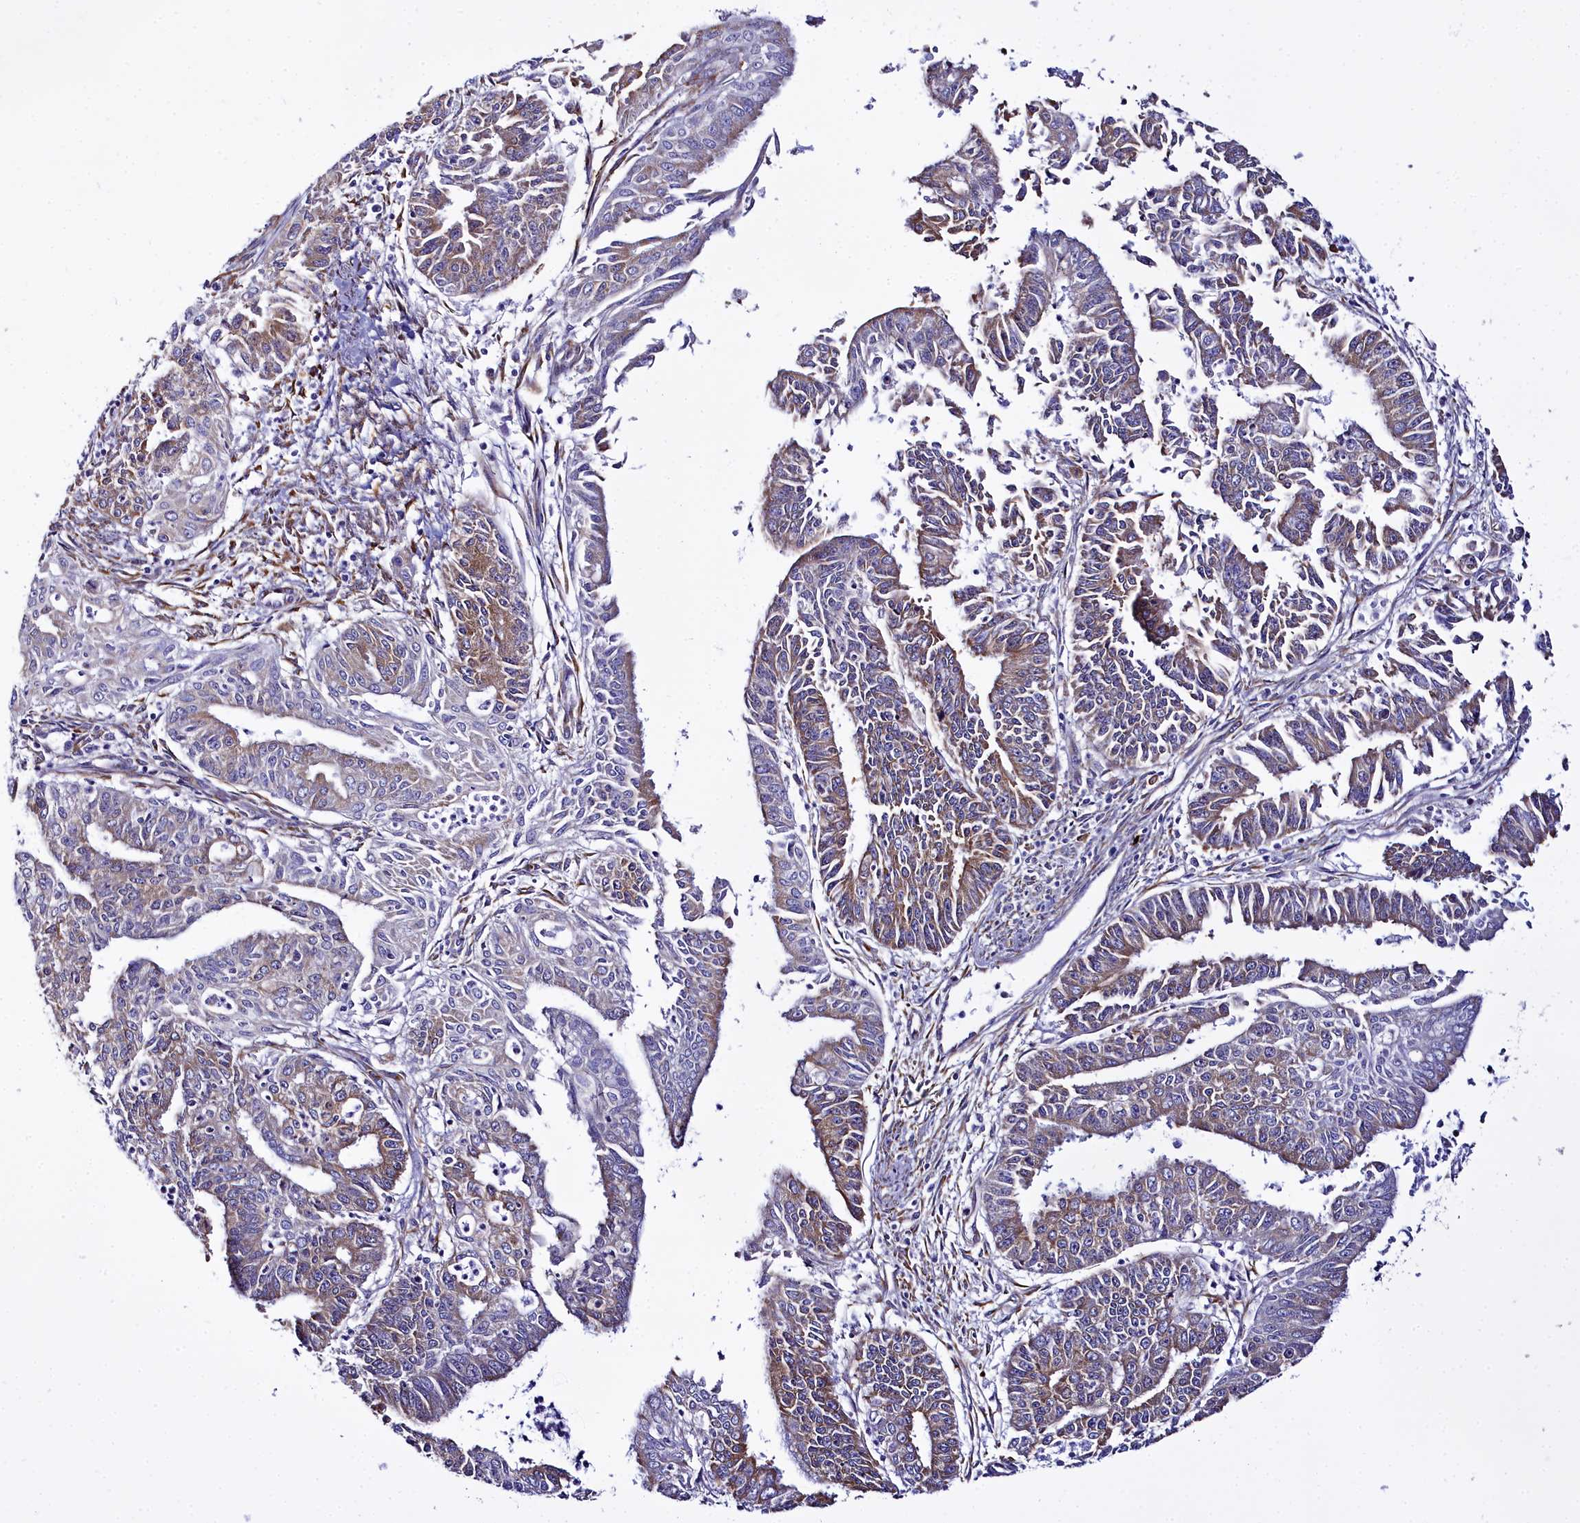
{"staining": {"intensity": "moderate", "quantity": "25%-75%", "location": "cytoplasmic/membranous"}, "tissue": "endometrial cancer", "cell_type": "Tumor cells", "image_type": "cancer", "snomed": [{"axis": "morphology", "description": "Adenocarcinoma, NOS"}, {"axis": "topography", "description": "Endometrium"}], "caption": "Human endometrial adenocarcinoma stained with a brown dye reveals moderate cytoplasmic/membranous positive positivity in about 25%-75% of tumor cells.", "gene": "TXNDC5", "patient": {"sex": "female", "age": 73}}